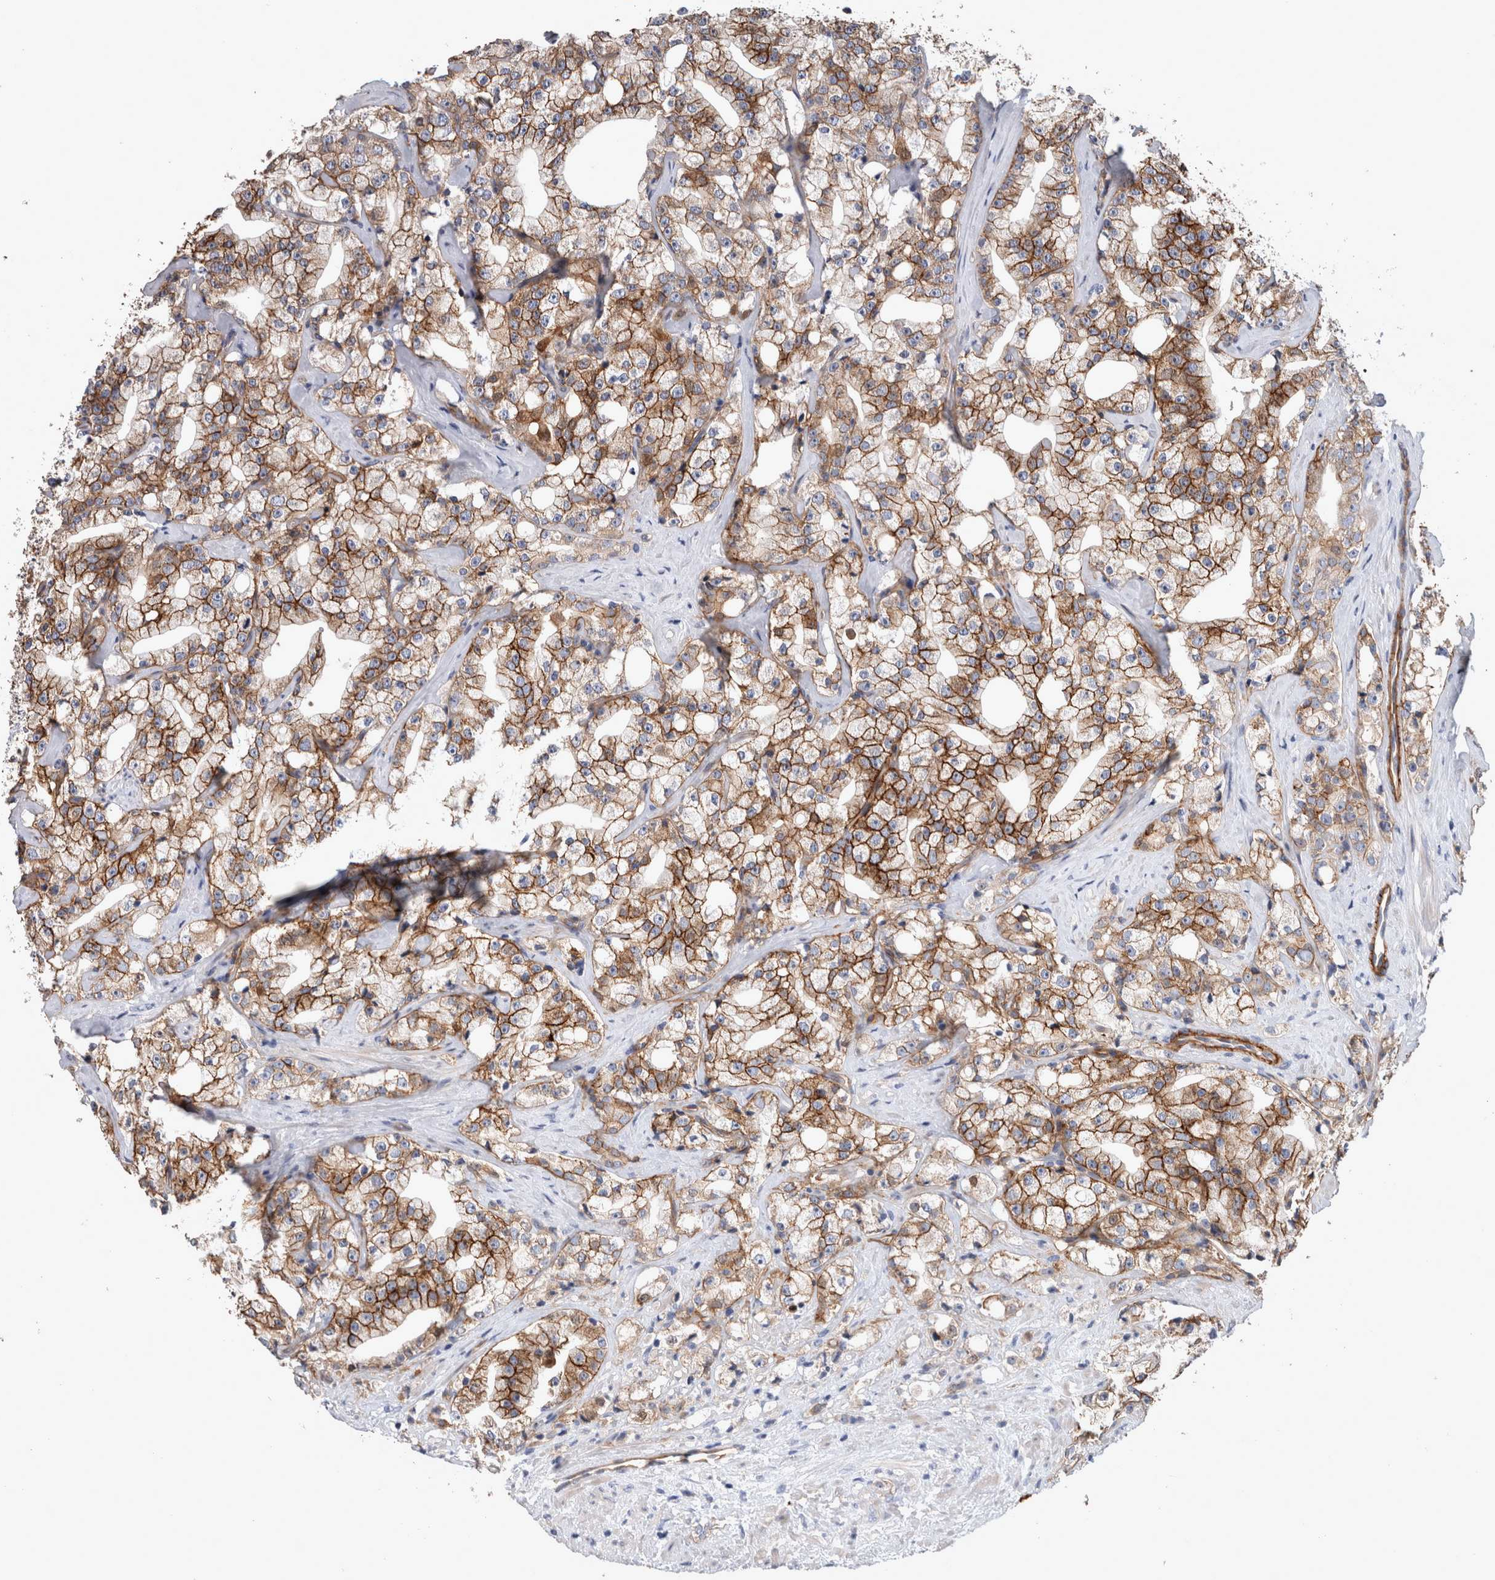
{"staining": {"intensity": "moderate", "quantity": ">75%", "location": "cytoplasmic/membranous"}, "tissue": "prostate cancer", "cell_type": "Tumor cells", "image_type": "cancer", "snomed": [{"axis": "morphology", "description": "Adenocarcinoma, High grade"}, {"axis": "topography", "description": "Prostate"}], "caption": "Human prostate cancer stained for a protein (brown) demonstrates moderate cytoplasmic/membranous positive expression in approximately >75% of tumor cells.", "gene": "BCAM", "patient": {"sex": "male", "age": 64}}